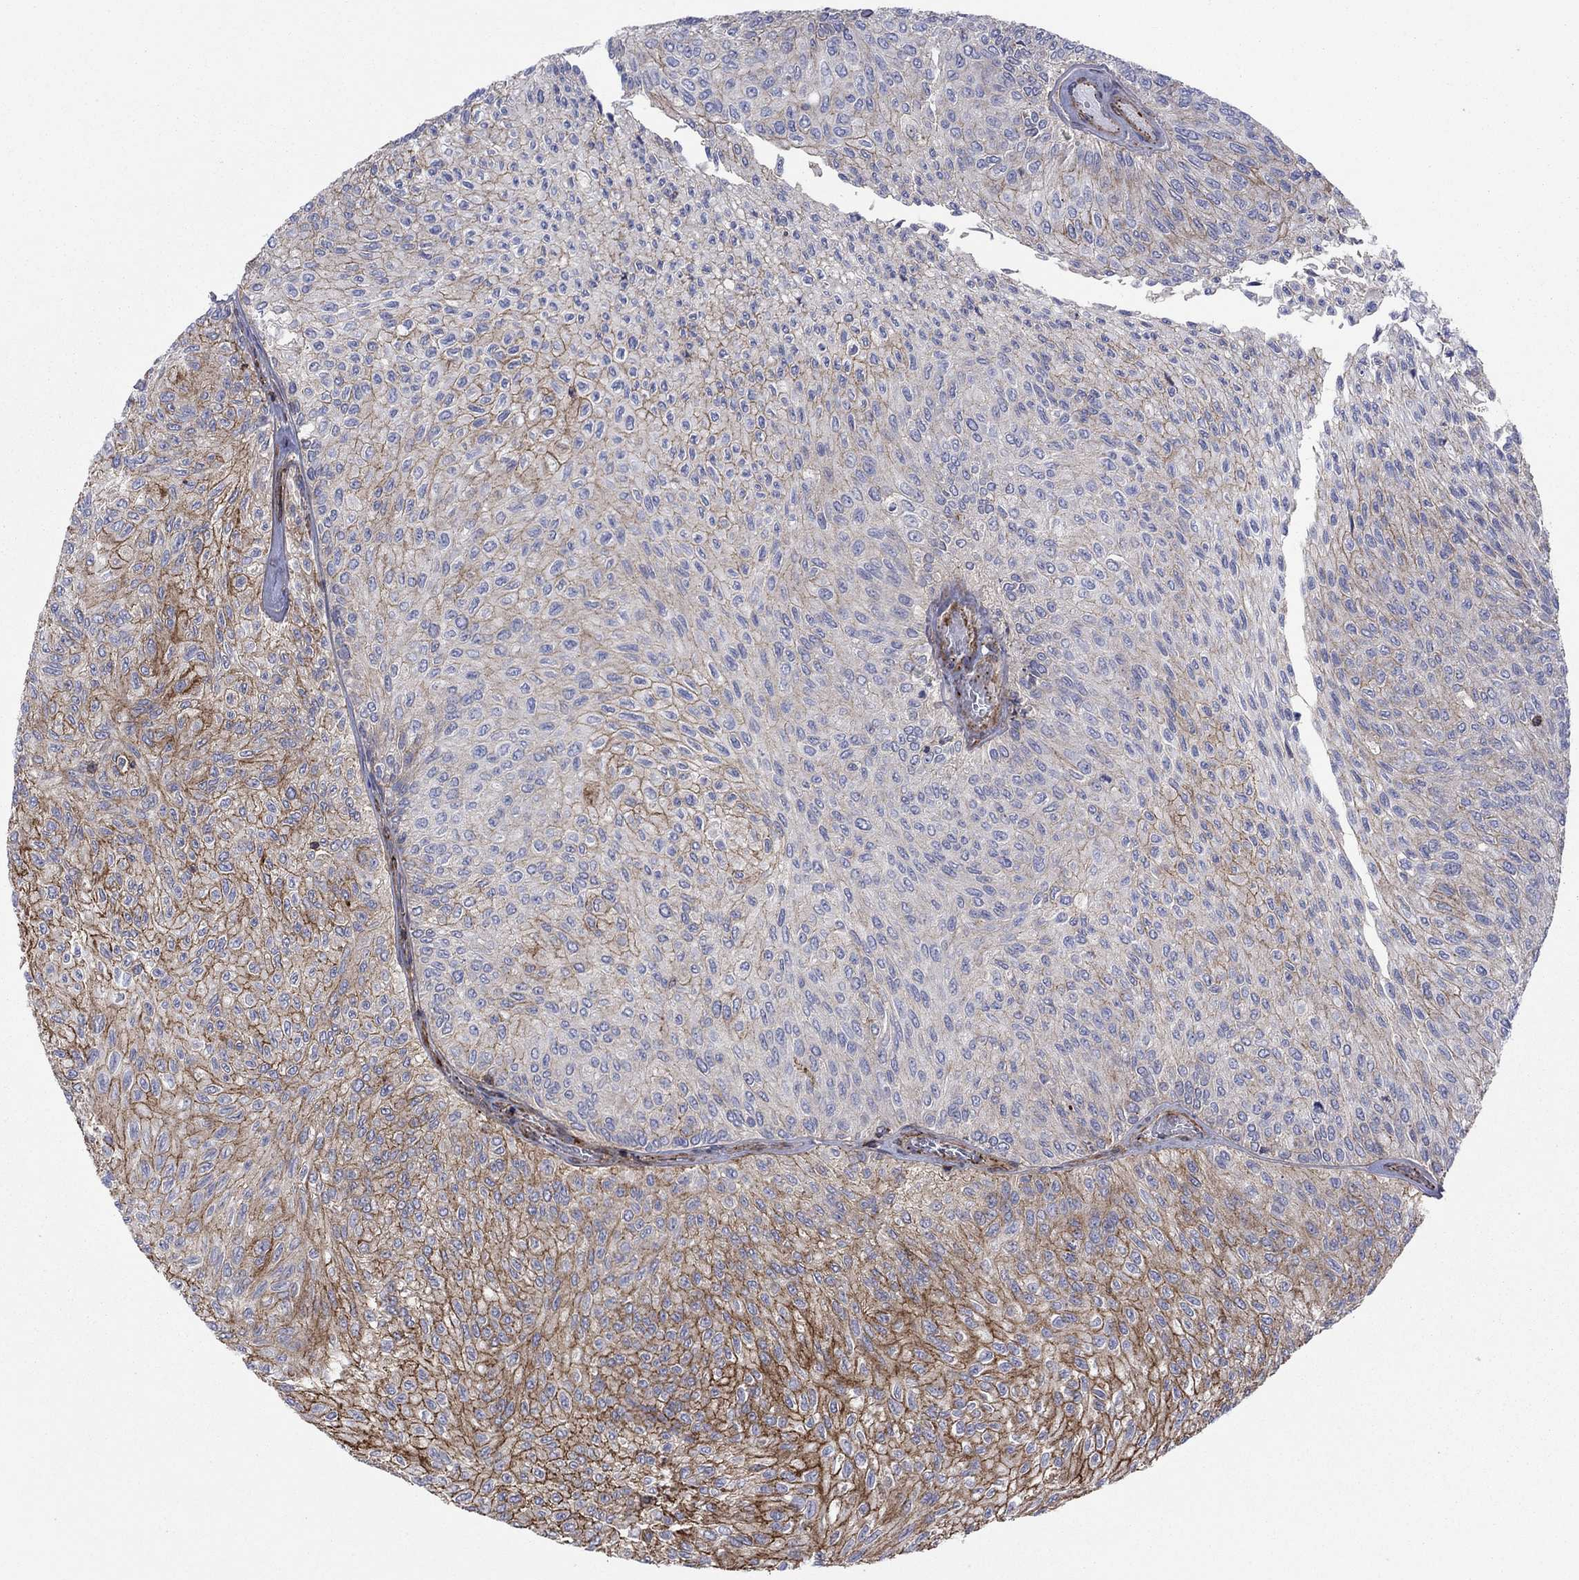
{"staining": {"intensity": "strong", "quantity": "<25%", "location": "cytoplasmic/membranous"}, "tissue": "urothelial cancer", "cell_type": "Tumor cells", "image_type": "cancer", "snomed": [{"axis": "morphology", "description": "Urothelial carcinoma, Low grade"}, {"axis": "topography", "description": "Urinary bladder"}], "caption": "Immunohistochemistry micrograph of human urothelial cancer stained for a protein (brown), which demonstrates medium levels of strong cytoplasmic/membranous expression in about <25% of tumor cells.", "gene": "PAG1", "patient": {"sex": "male", "age": 78}}